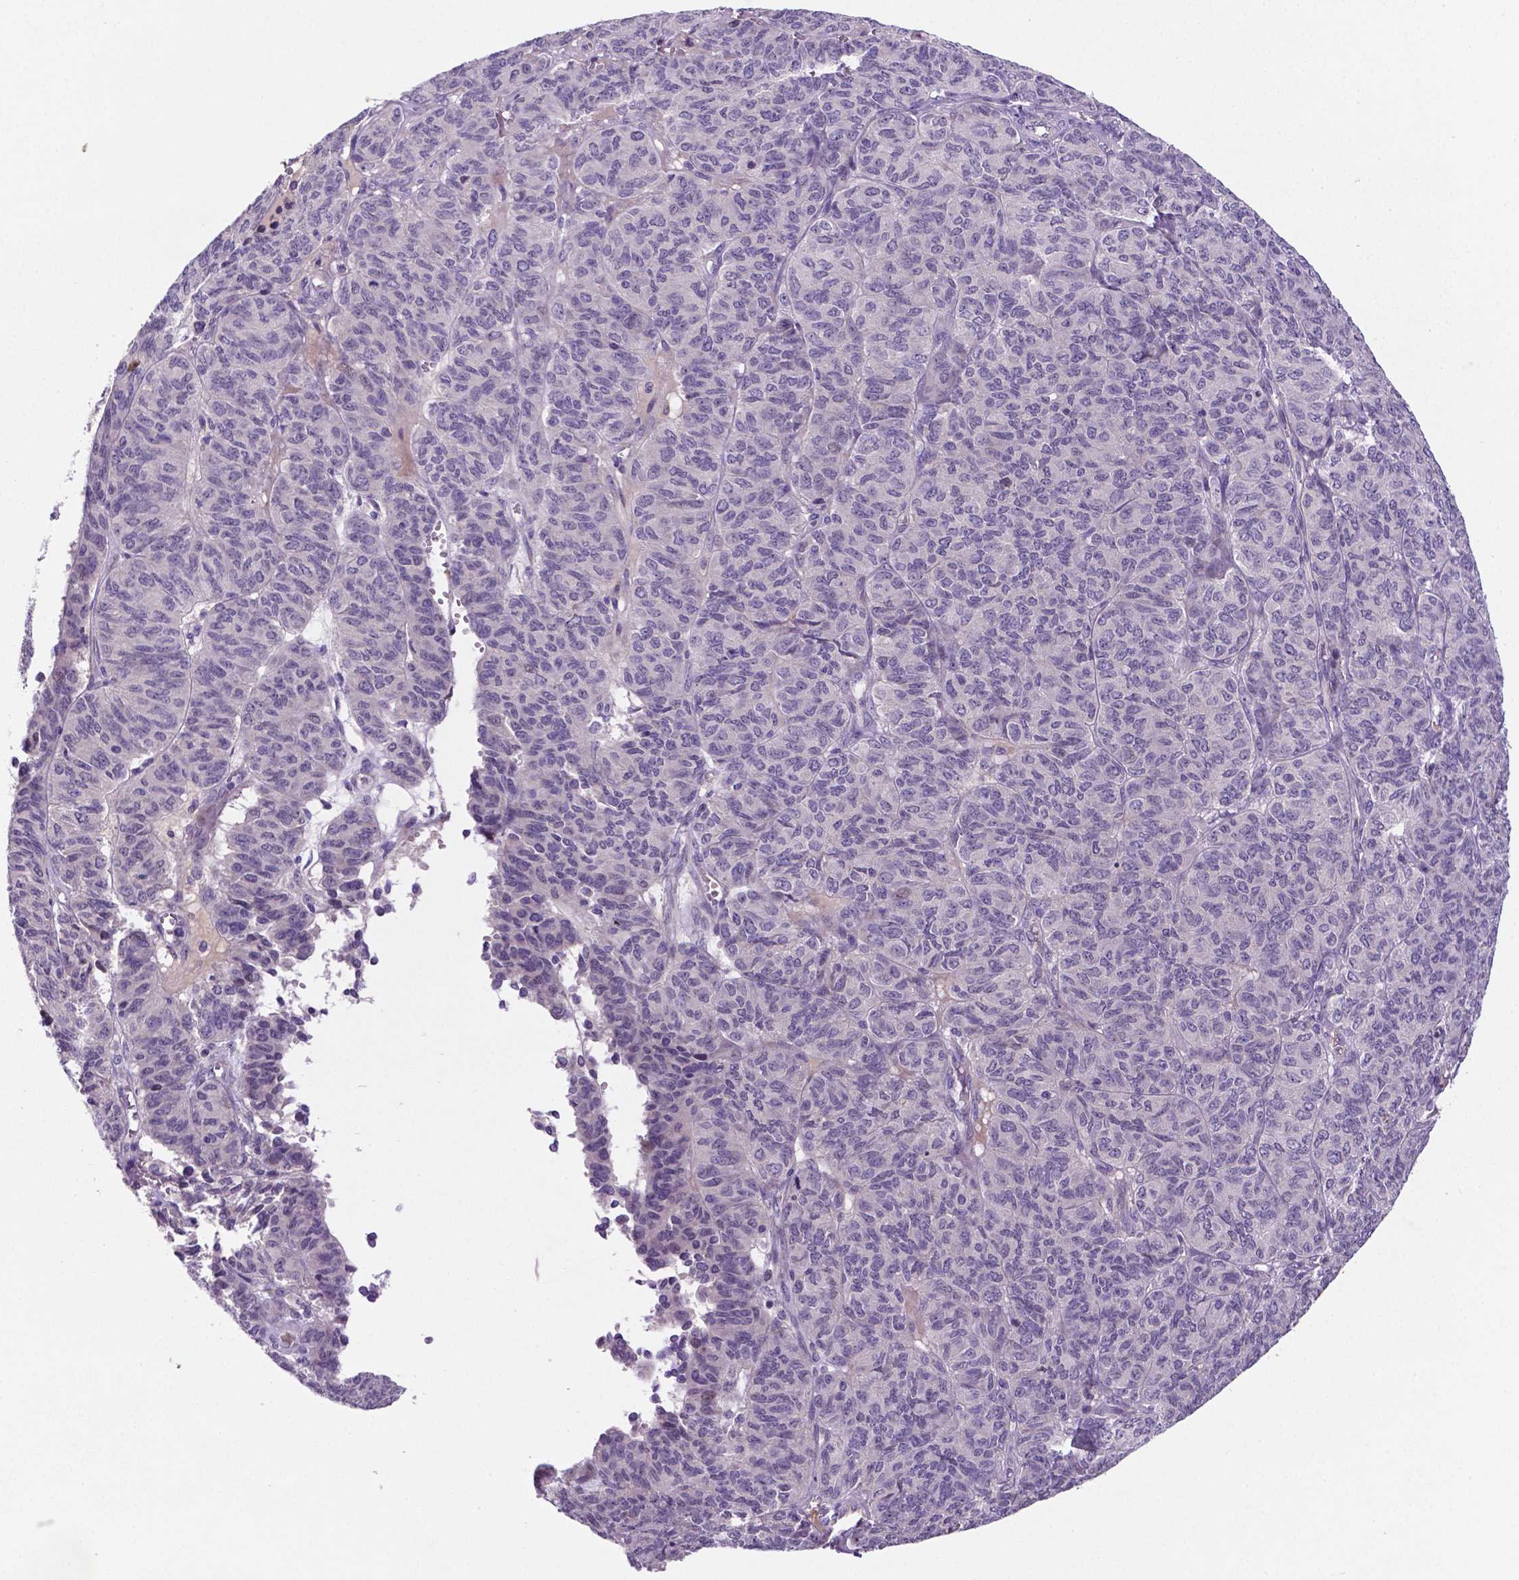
{"staining": {"intensity": "negative", "quantity": "none", "location": "none"}, "tissue": "ovarian cancer", "cell_type": "Tumor cells", "image_type": "cancer", "snomed": [{"axis": "morphology", "description": "Carcinoma, endometroid"}, {"axis": "topography", "description": "Ovary"}], "caption": "This micrograph is of ovarian cancer stained with immunohistochemistry (IHC) to label a protein in brown with the nuclei are counter-stained blue. There is no expression in tumor cells.", "gene": "TM4SF20", "patient": {"sex": "female", "age": 80}}